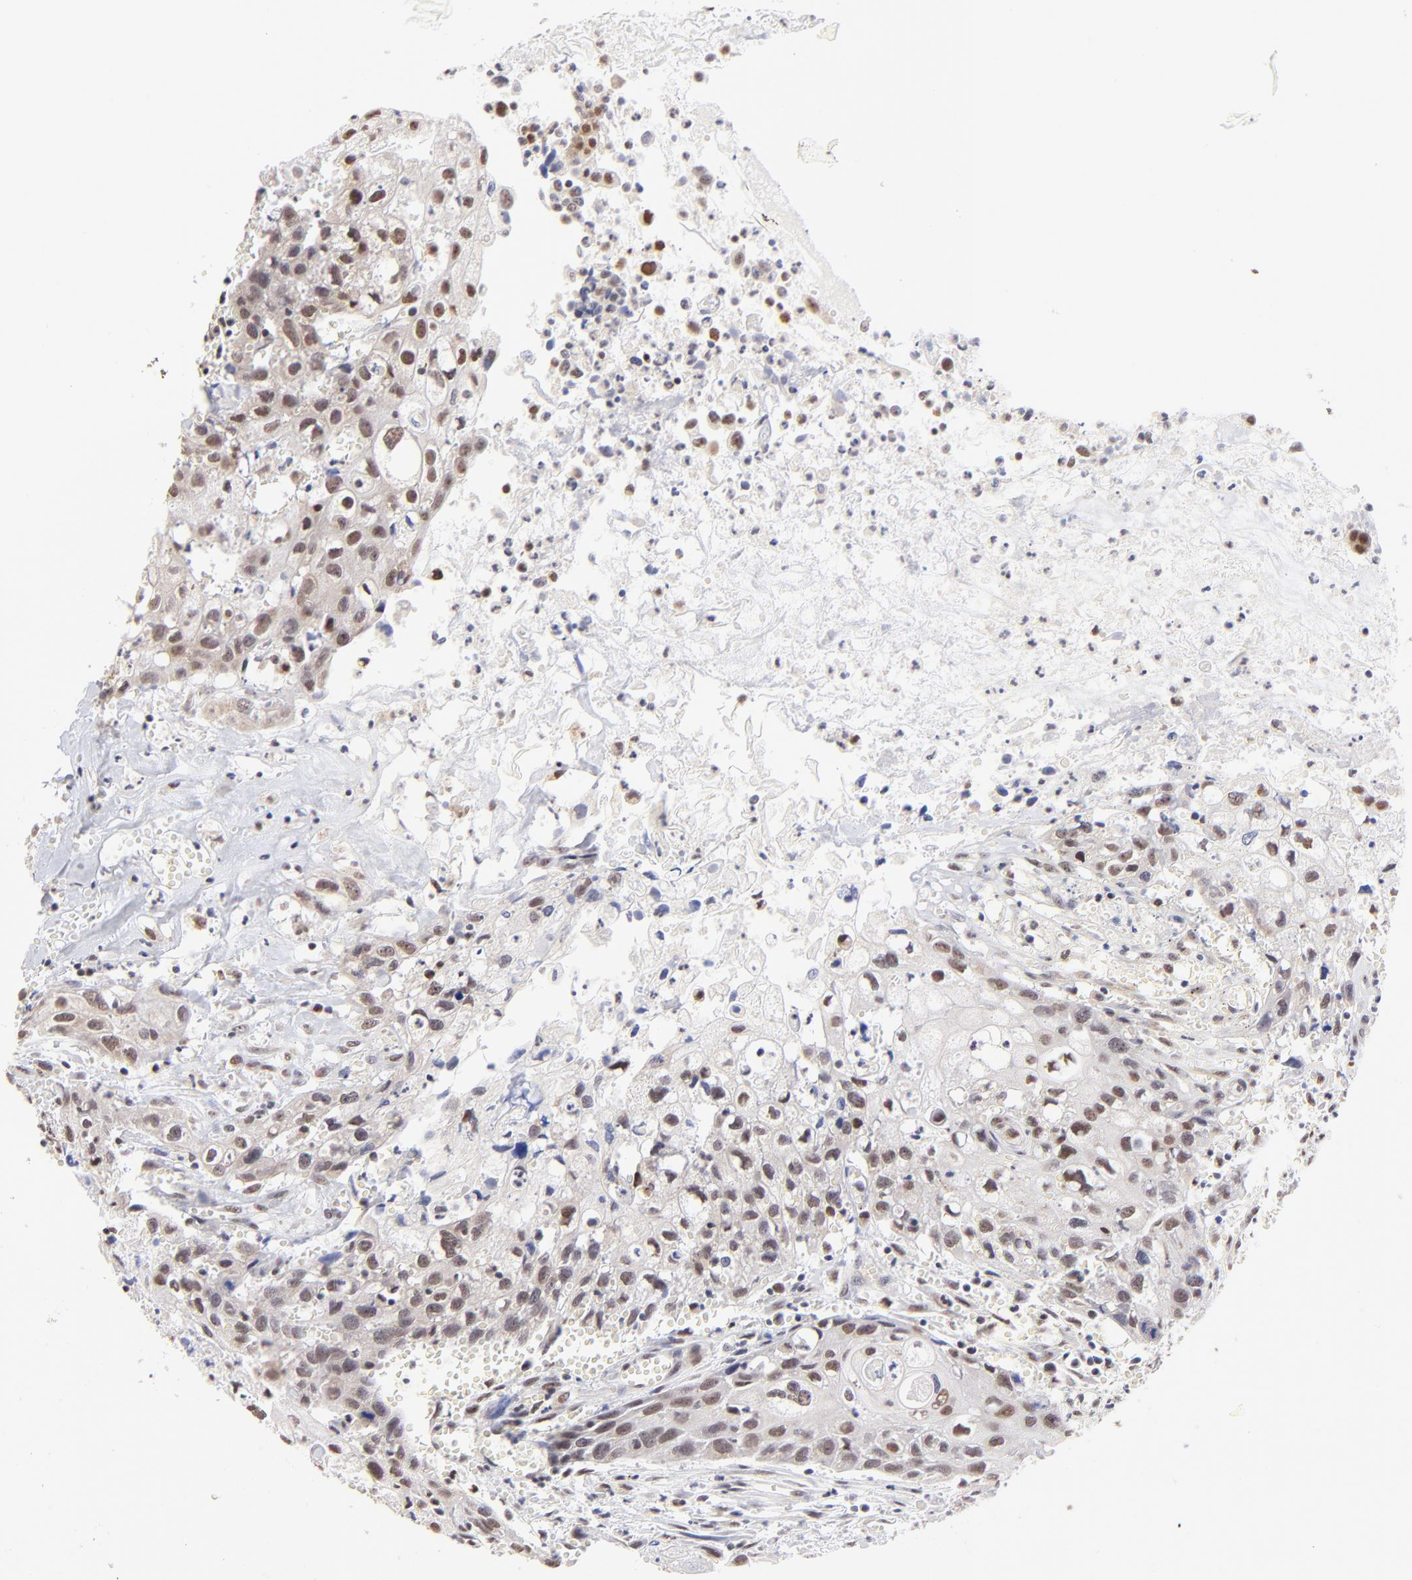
{"staining": {"intensity": "moderate", "quantity": "25%-75%", "location": "nuclear"}, "tissue": "urothelial cancer", "cell_type": "Tumor cells", "image_type": "cancer", "snomed": [{"axis": "morphology", "description": "Urothelial carcinoma, High grade"}, {"axis": "topography", "description": "Urinary bladder"}], "caption": "Approximately 25%-75% of tumor cells in human high-grade urothelial carcinoma reveal moderate nuclear protein positivity as visualized by brown immunohistochemical staining.", "gene": "ZNF670", "patient": {"sex": "male", "age": 54}}